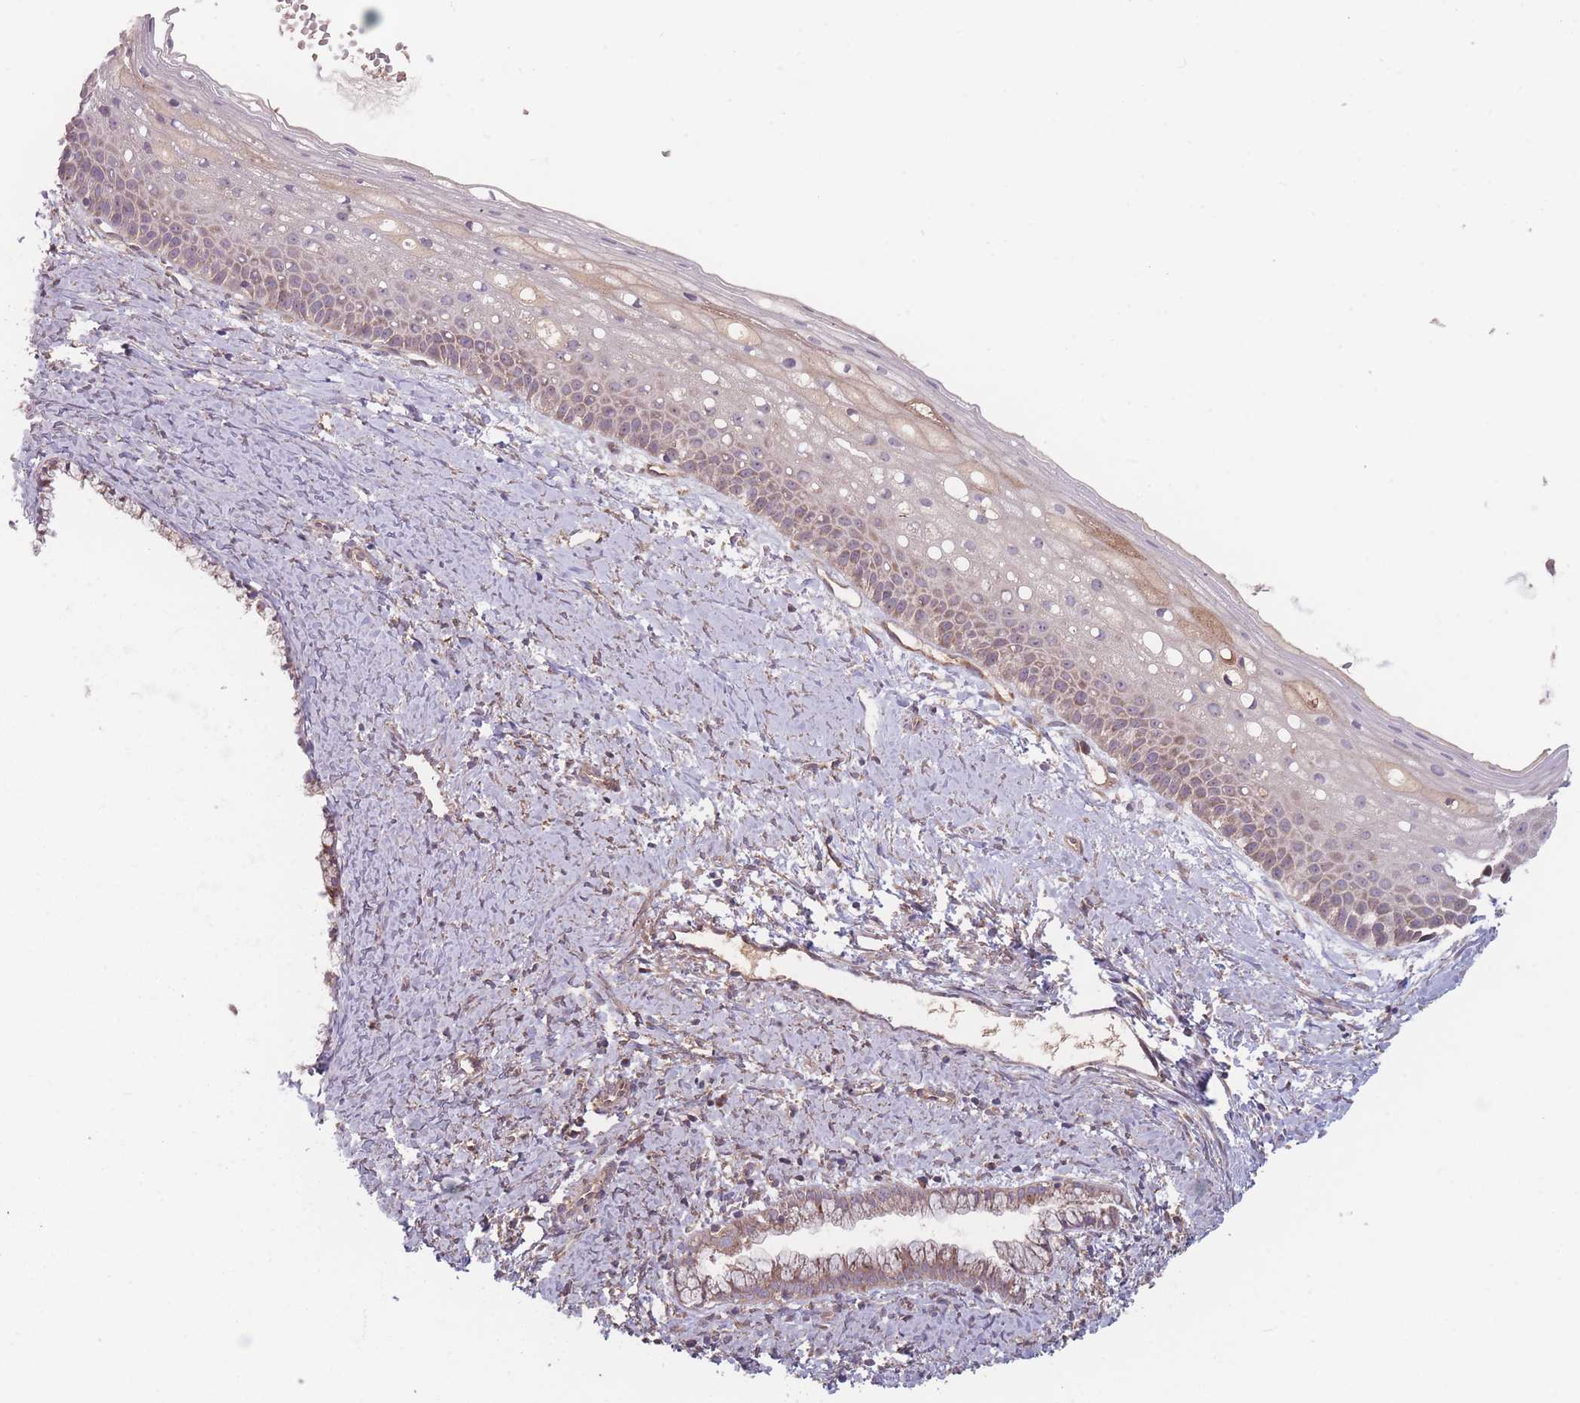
{"staining": {"intensity": "weak", "quantity": ">75%", "location": "cytoplasmic/membranous"}, "tissue": "cervix", "cell_type": "Glandular cells", "image_type": "normal", "snomed": [{"axis": "morphology", "description": "Normal tissue, NOS"}, {"axis": "topography", "description": "Cervix"}], "caption": "Immunohistochemistry (DAB (3,3'-diaminobenzidine)) staining of unremarkable human cervix exhibits weak cytoplasmic/membranous protein expression in about >75% of glandular cells. Using DAB (brown) and hematoxylin (blue) stains, captured at high magnification using brightfield microscopy.", "gene": "ATP5MGL", "patient": {"sex": "female", "age": 57}}